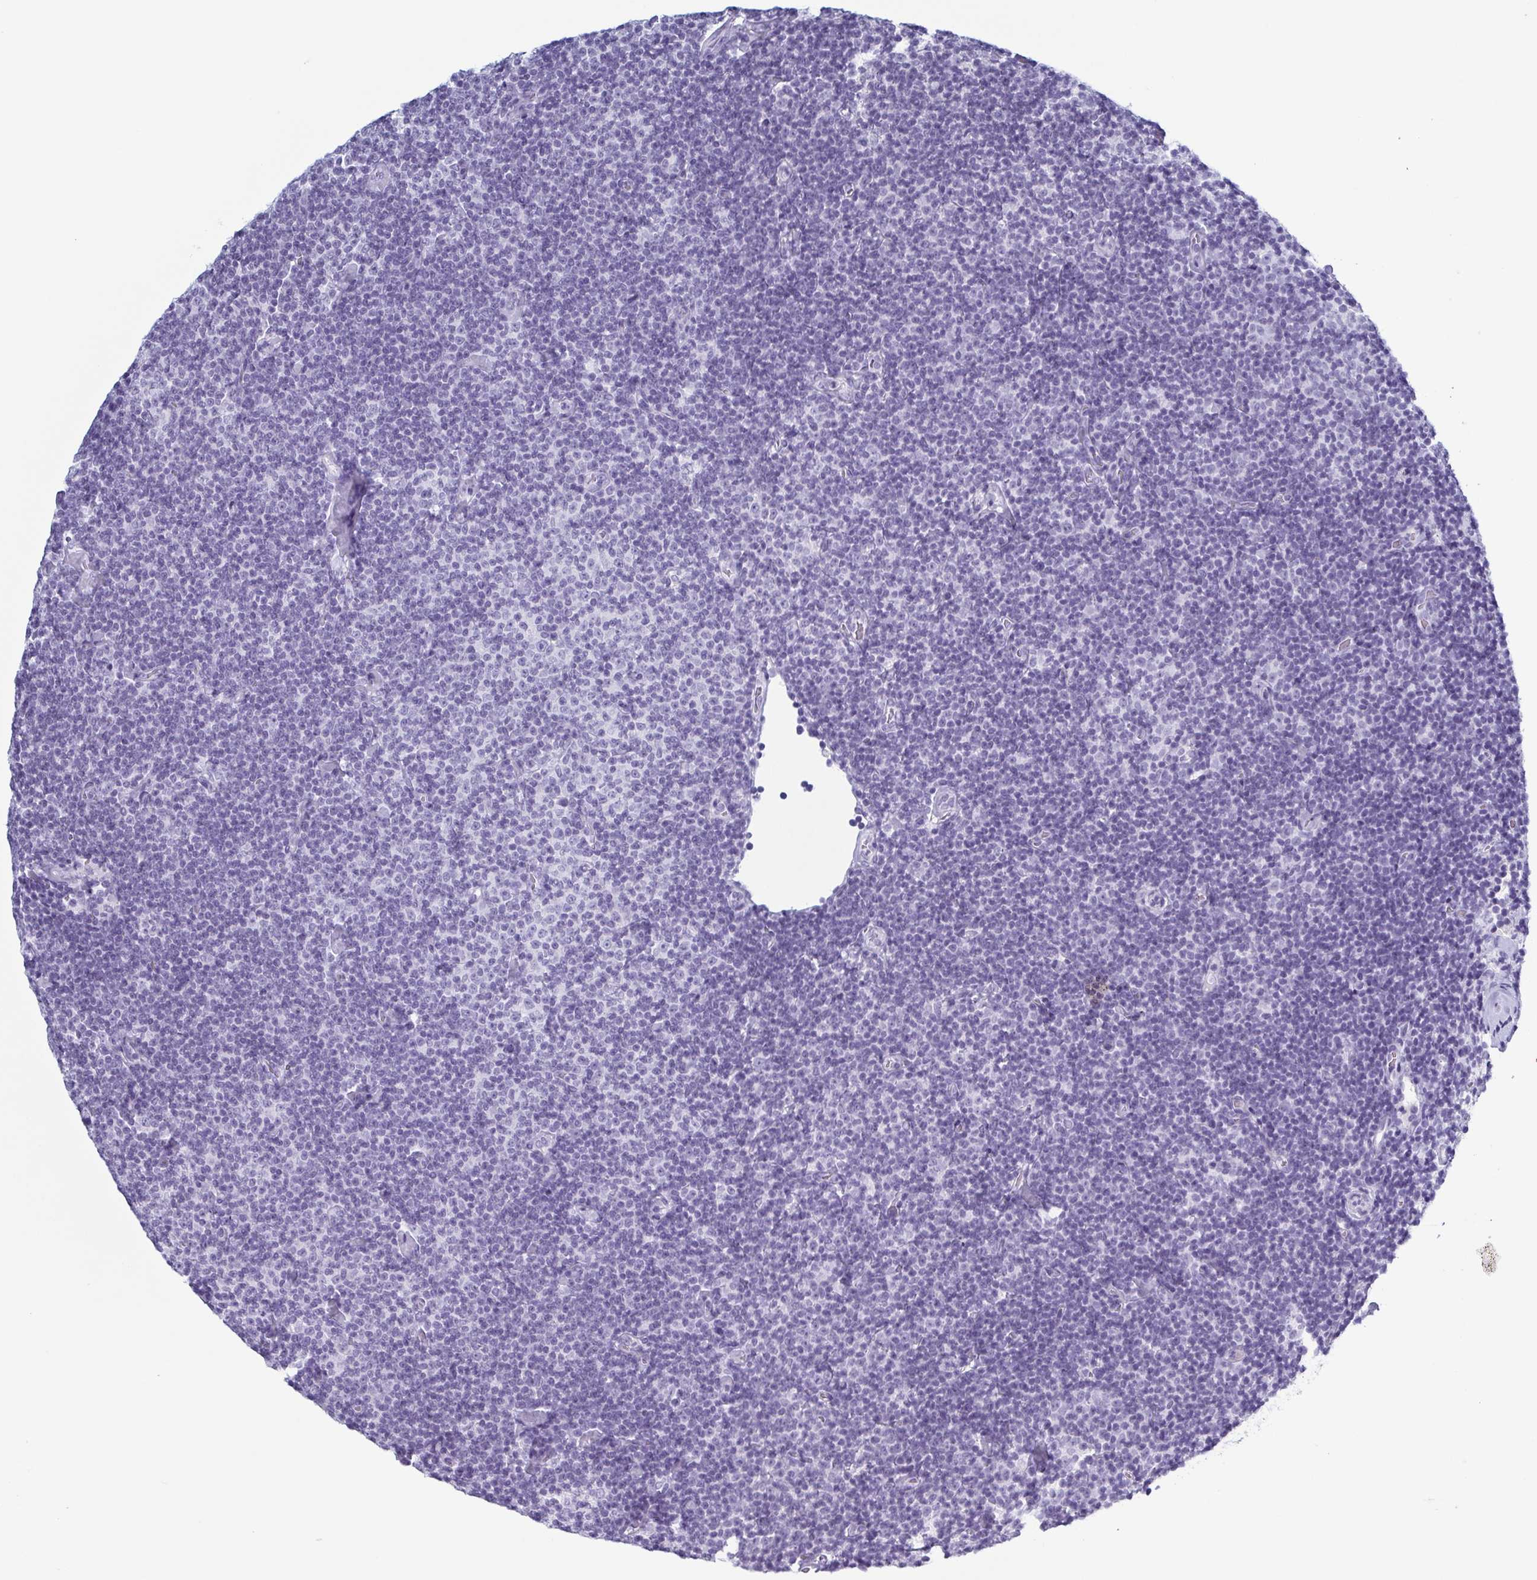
{"staining": {"intensity": "negative", "quantity": "none", "location": "none"}, "tissue": "lymphoma", "cell_type": "Tumor cells", "image_type": "cancer", "snomed": [{"axis": "morphology", "description": "Malignant lymphoma, non-Hodgkin's type, Low grade"}, {"axis": "topography", "description": "Lymph node"}], "caption": "IHC image of lymphoma stained for a protein (brown), which shows no staining in tumor cells.", "gene": "KRT10", "patient": {"sex": "male", "age": 81}}